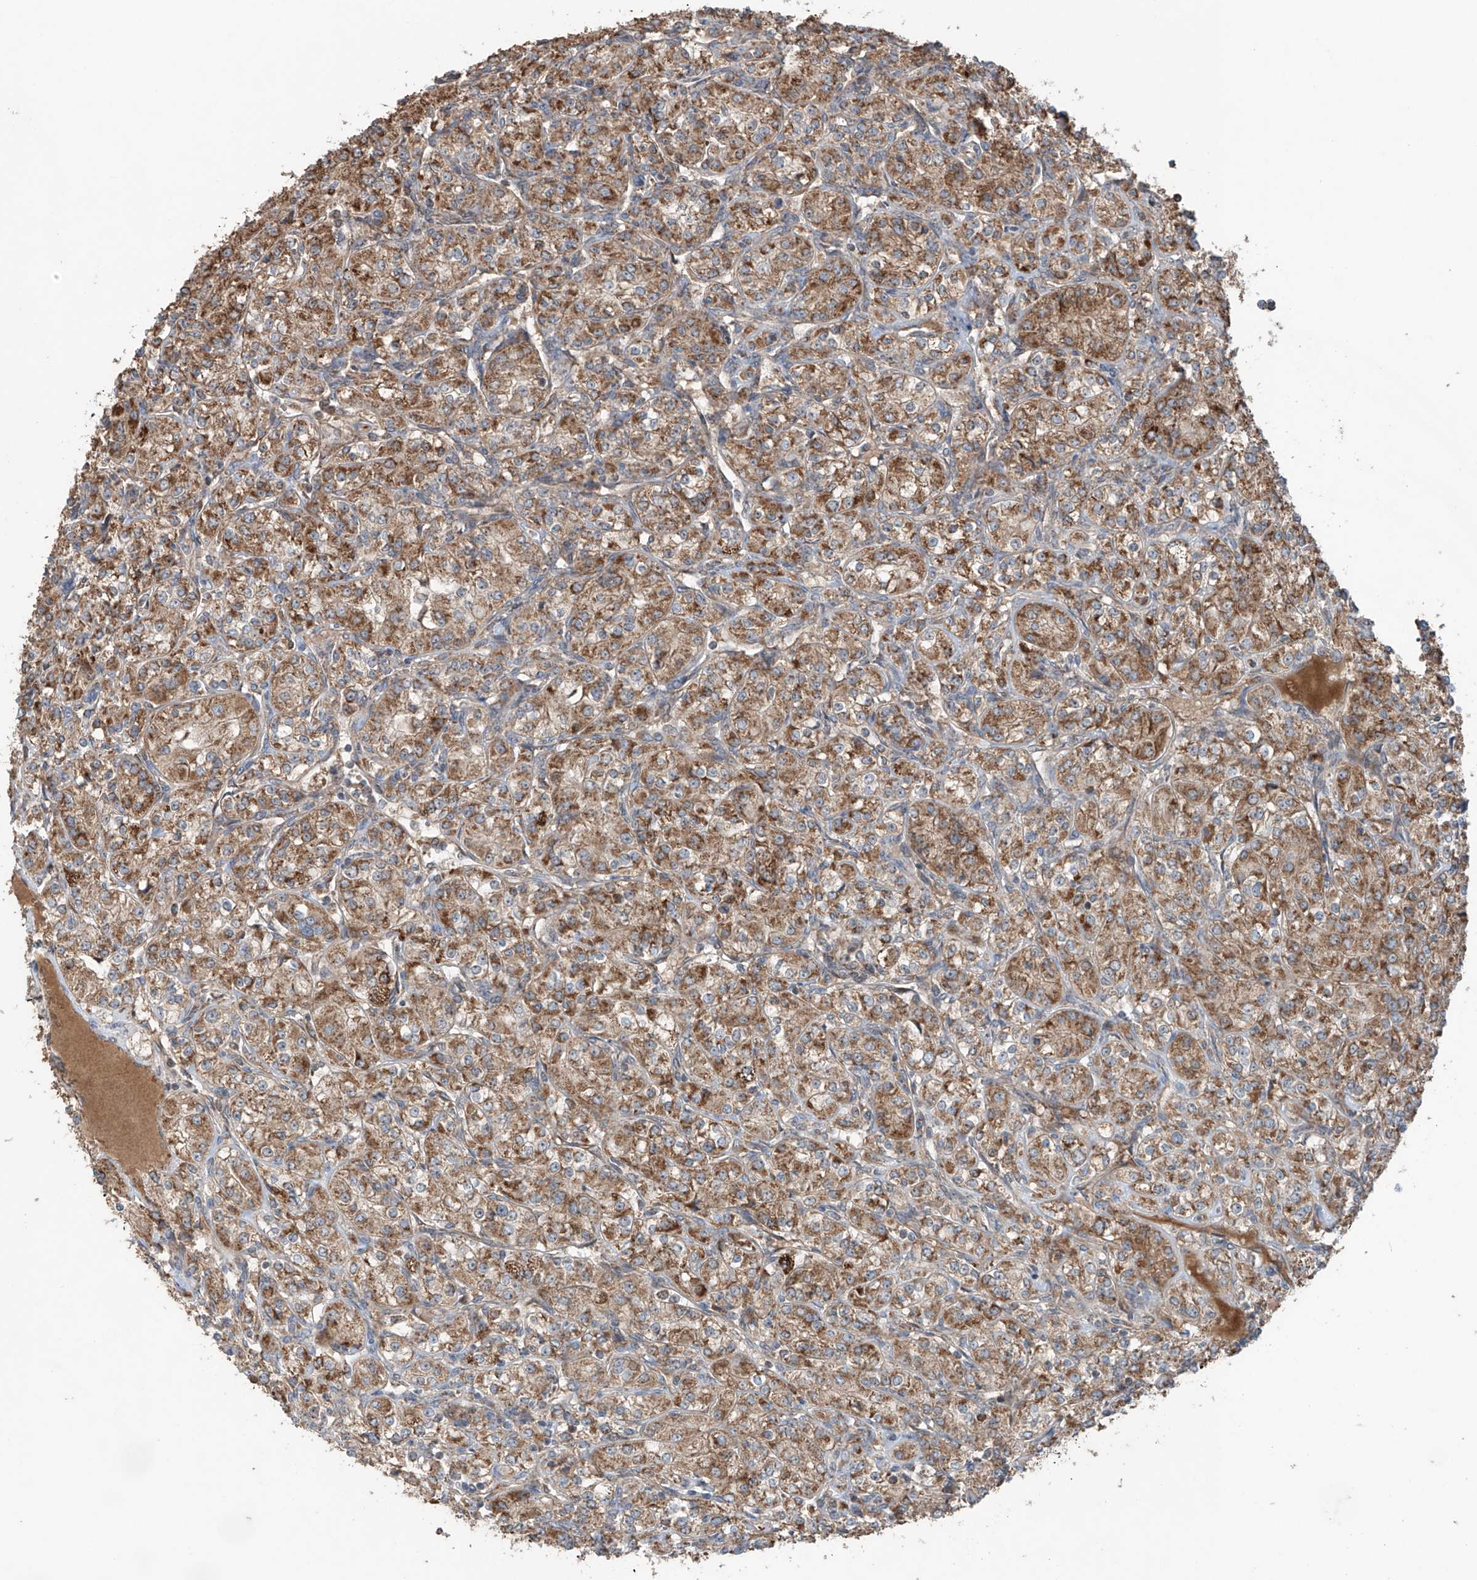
{"staining": {"intensity": "moderate", "quantity": ">75%", "location": "cytoplasmic/membranous"}, "tissue": "renal cancer", "cell_type": "Tumor cells", "image_type": "cancer", "snomed": [{"axis": "morphology", "description": "Adenocarcinoma, NOS"}, {"axis": "topography", "description": "Kidney"}], "caption": "IHC (DAB) staining of human renal cancer demonstrates moderate cytoplasmic/membranous protein staining in about >75% of tumor cells. Nuclei are stained in blue.", "gene": "SAMD3", "patient": {"sex": "male", "age": 77}}